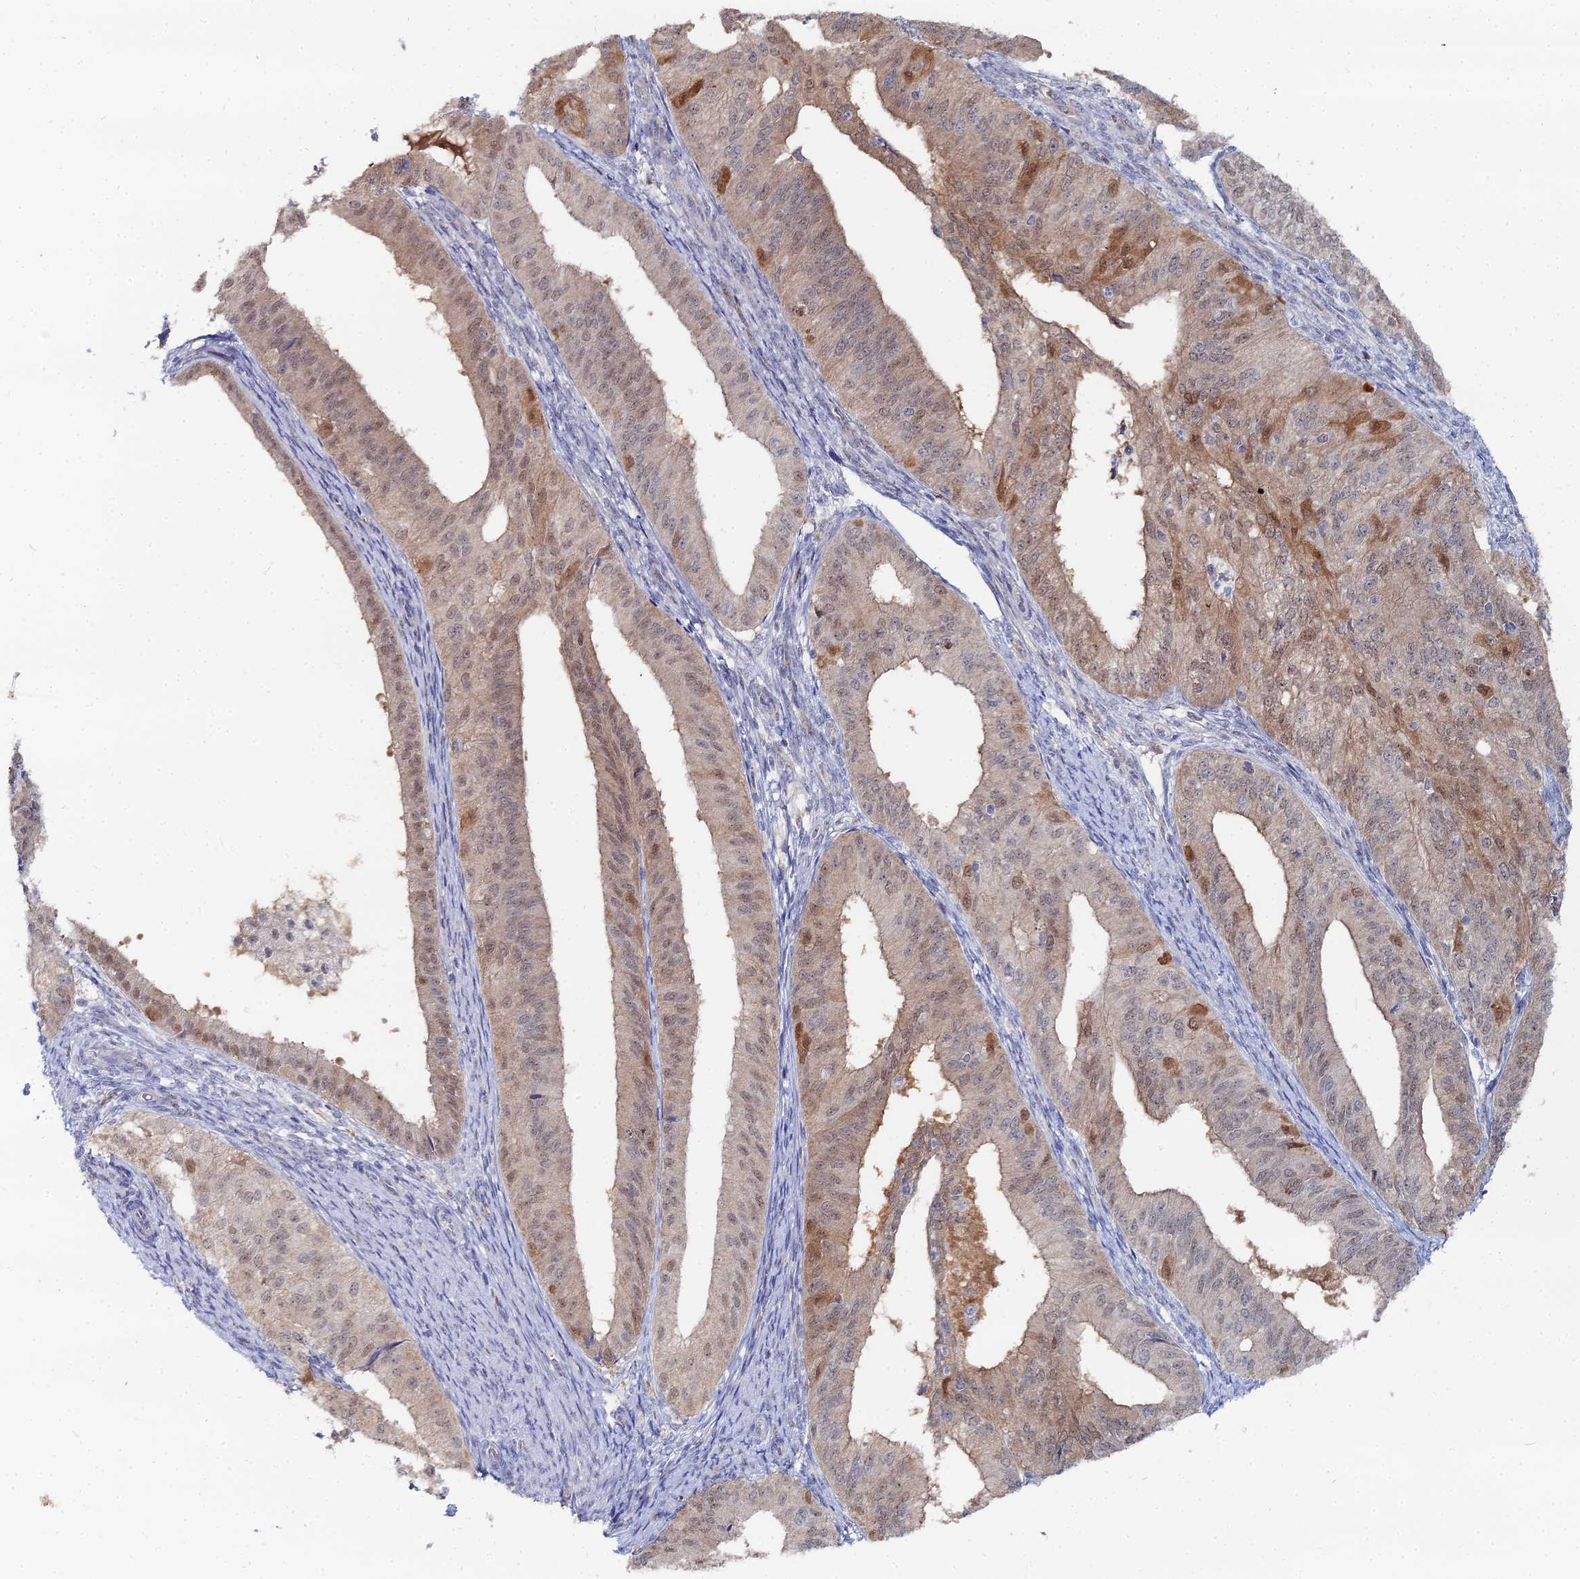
{"staining": {"intensity": "moderate", "quantity": ">75%", "location": "cytoplasmic/membranous,nuclear"}, "tissue": "endometrial cancer", "cell_type": "Tumor cells", "image_type": "cancer", "snomed": [{"axis": "morphology", "description": "Adenocarcinoma, NOS"}, {"axis": "topography", "description": "Endometrium"}], "caption": "High-power microscopy captured an IHC micrograph of endometrial adenocarcinoma, revealing moderate cytoplasmic/membranous and nuclear staining in about >75% of tumor cells.", "gene": "THAP4", "patient": {"sex": "female", "age": 50}}